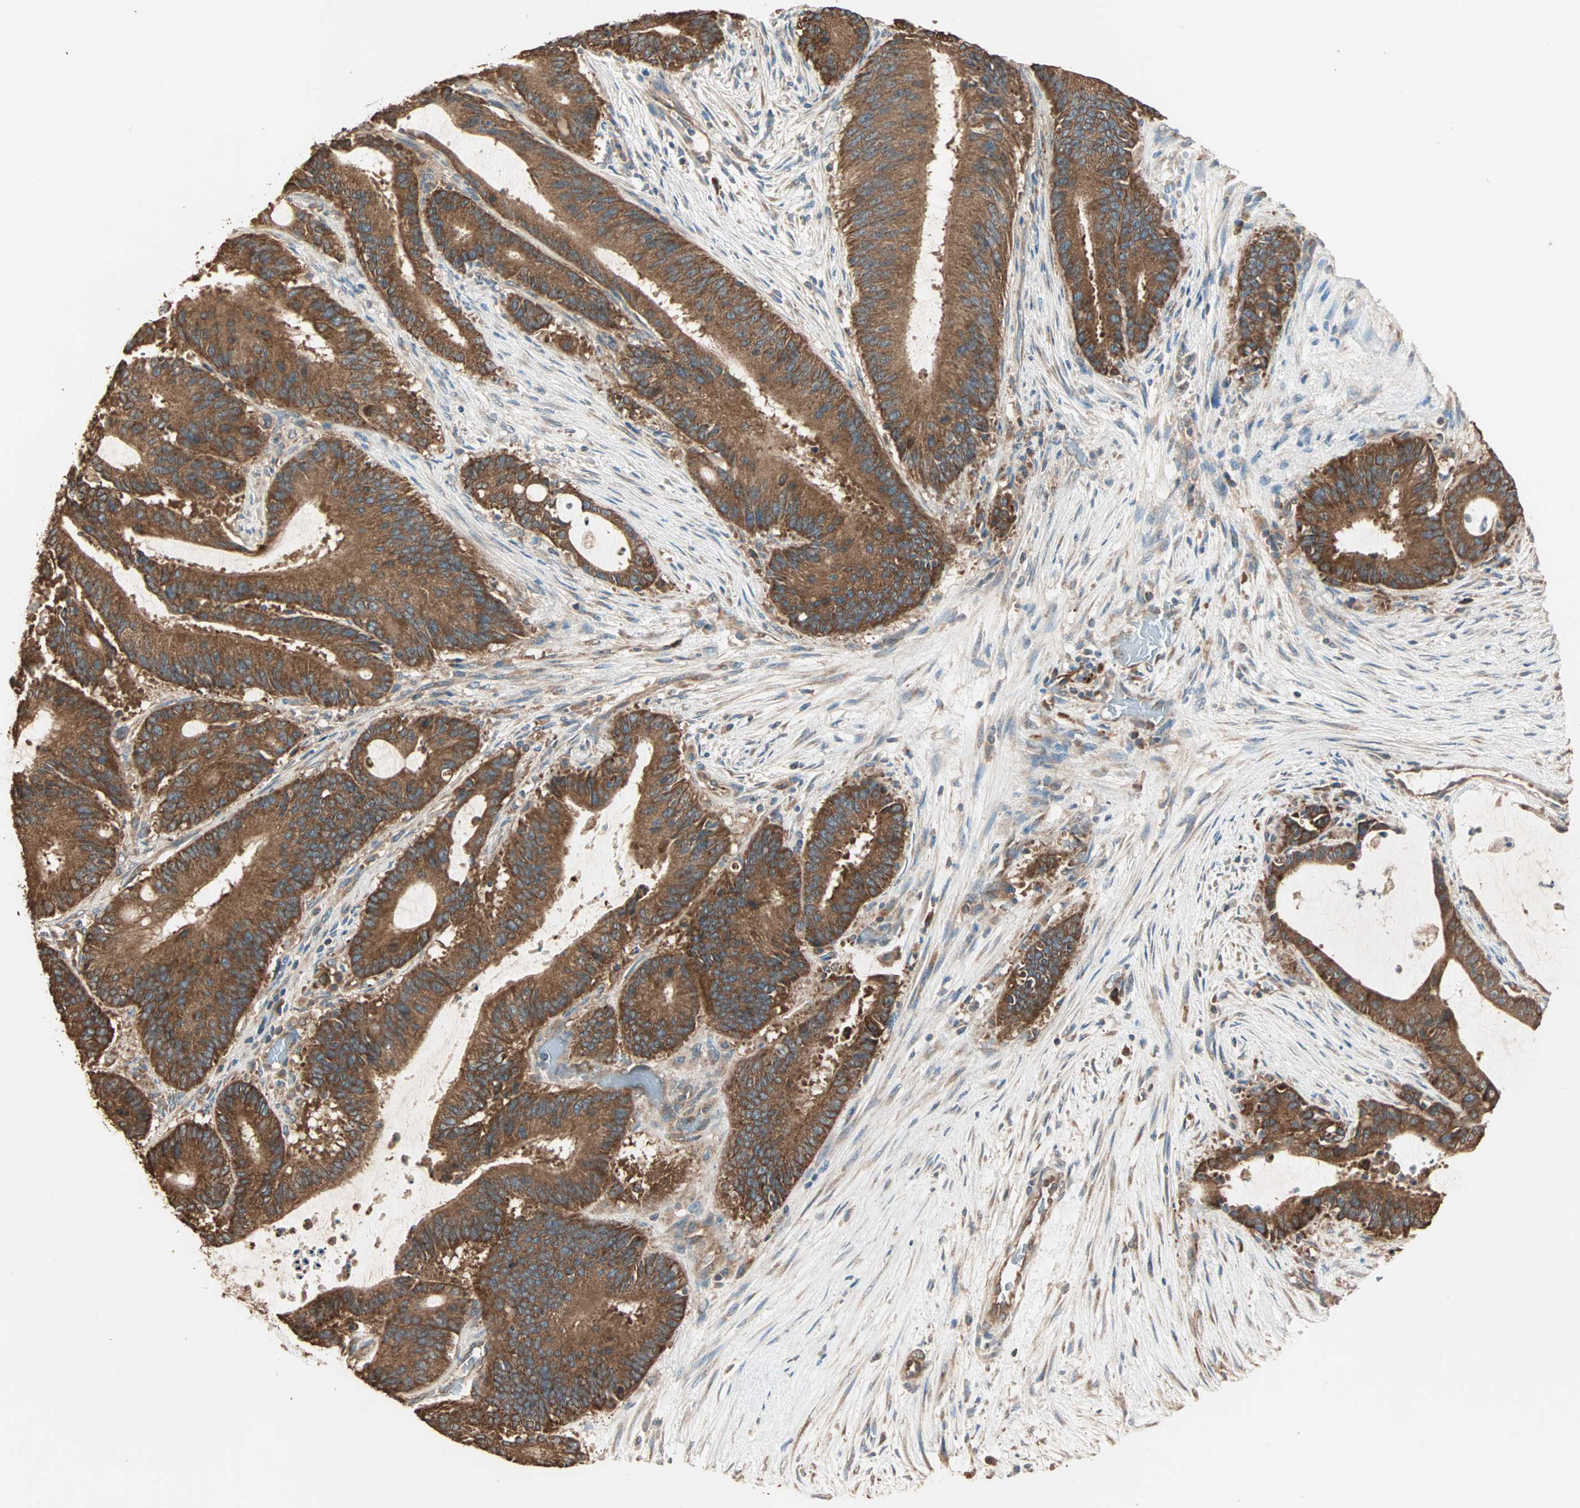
{"staining": {"intensity": "strong", "quantity": ">75%", "location": "cytoplasmic/membranous"}, "tissue": "liver cancer", "cell_type": "Tumor cells", "image_type": "cancer", "snomed": [{"axis": "morphology", "description": "Cholangiocarcinoma"}, {"axis": "topography", "description": "Liver"}], "caption": "Immunohistochemical staining of cholangiocarcinoma (liver) demonstrates high levels of strong cytoplasmic/membranous staining in about >75% of tumor cells. (DAB IHC with brightfield microscopy, high magnification).", "gene": "EIF4G2", "patient": {"sex": "female", "age": 73}}